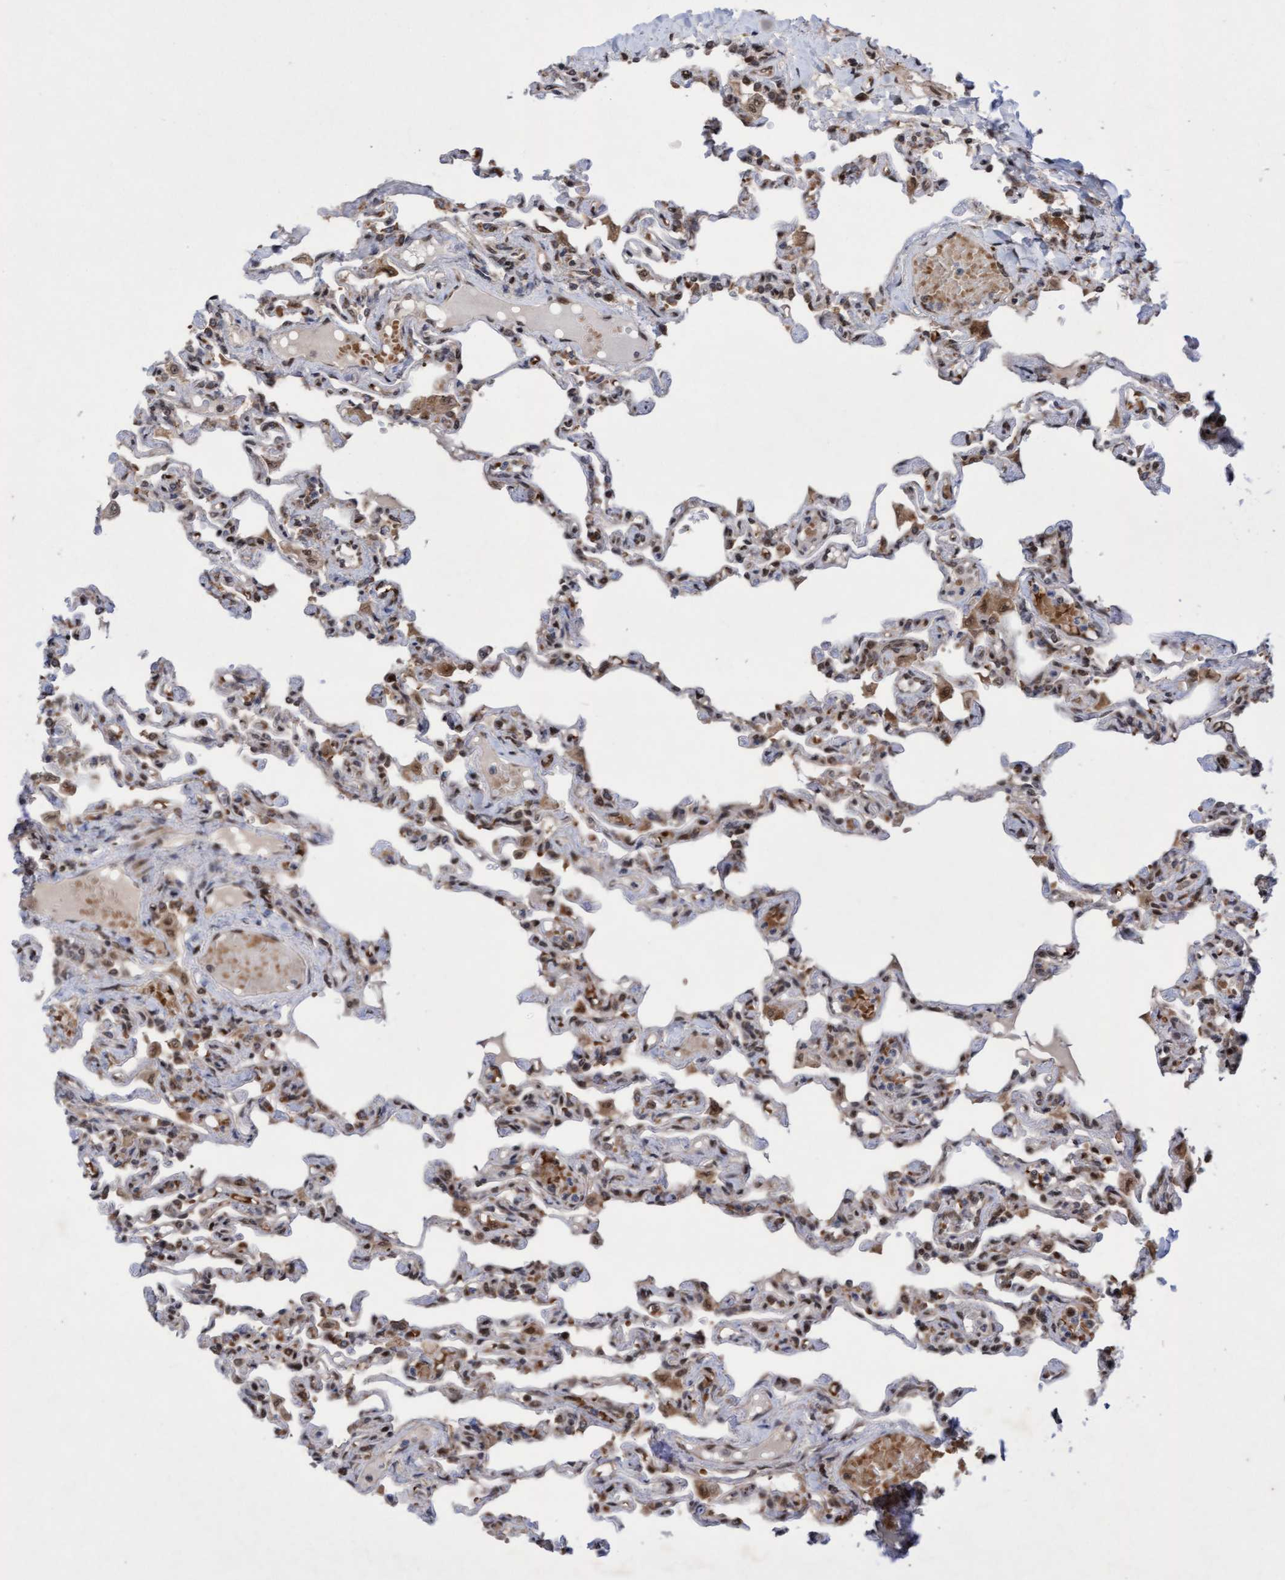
{"staining": {"intensity": "moderate", "quantity": "25%-75%", "location": "cytoplasmic/membranous"}, "tissue": "lung", "cell_type": "Alveolar cells", "image_type": "normal", "snomed": [{"axis": "morphology", "description": "Normal tissue, NOS"}, {"axis": "topography", "description": "Lung"}], "caption": "Lung stained for a protein exhibits moderate cytoplasmic/membranous positivity in alveolar cells. The staining is performed using DAB (3,3'-diaminobenzidine) brown chromogen to label protein expression. The nuclei are counter-stained blue using hematoxylin.", "gene": "TANC2", "patient": {"sex": "male", "age": 21}}